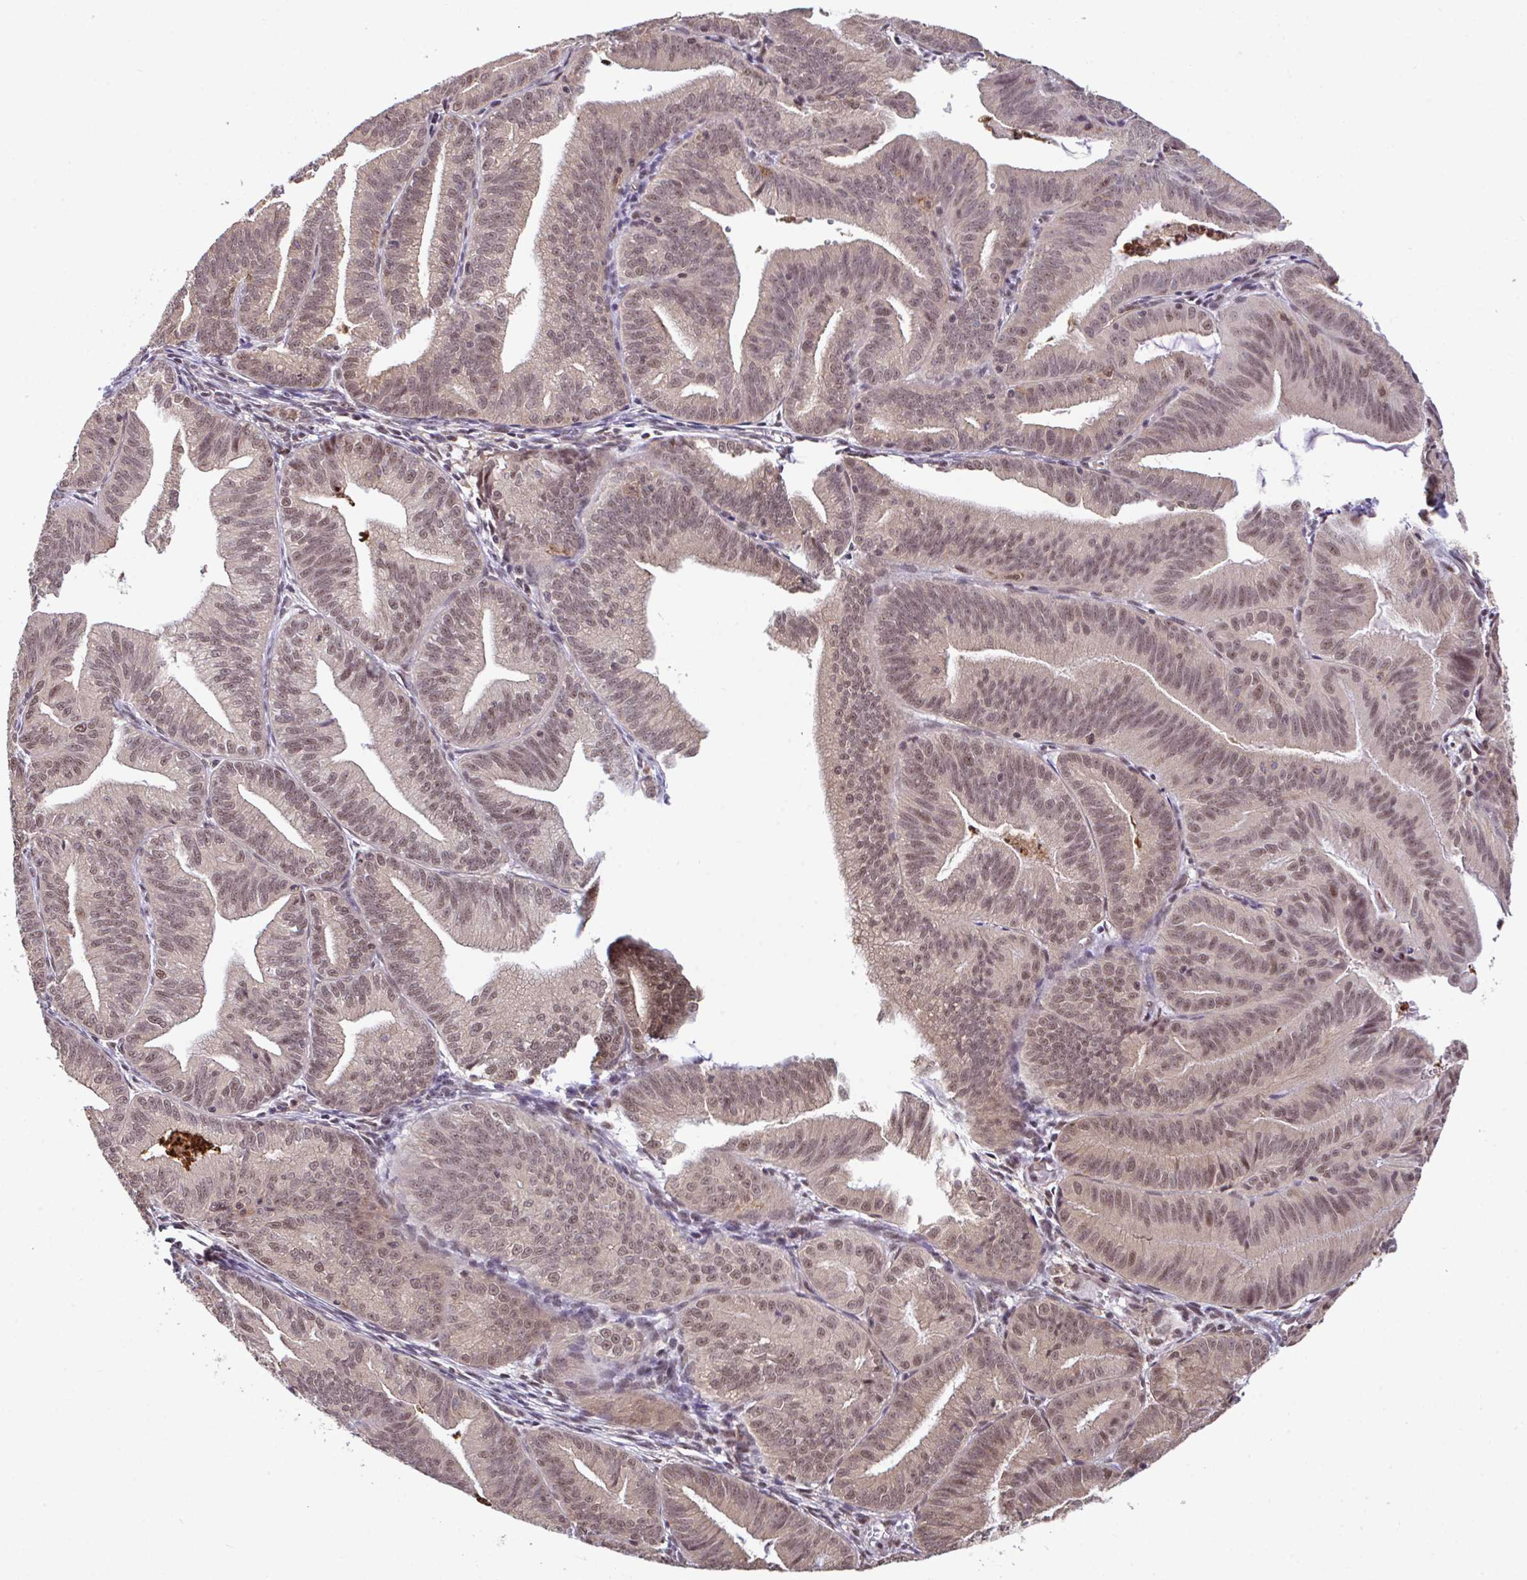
{"staining": {"intensity": "moderate", "quantity": "25%-75%", "location": "nuclear"}, "tissue": "endometrial cancer", "cell_type": "Tumor cells", "image_type": "cancer", "snomed": [{"axis": "morphology", "description": "Adenocarcinoma, NOS"}, {"axis": "topography", "description": "Endometrium"}], "caption": "Endometrial cancer (adenocarcinoma) was stained to show a protein in brown. There is medium levels of moderate nuclear expression in about 25%-75% of tumor cells. (brown staining indicates protein expression, while blue staining denotes nuclei).", "gene": "OR6K3", "patient": {"sex": "female", "age": 70}}